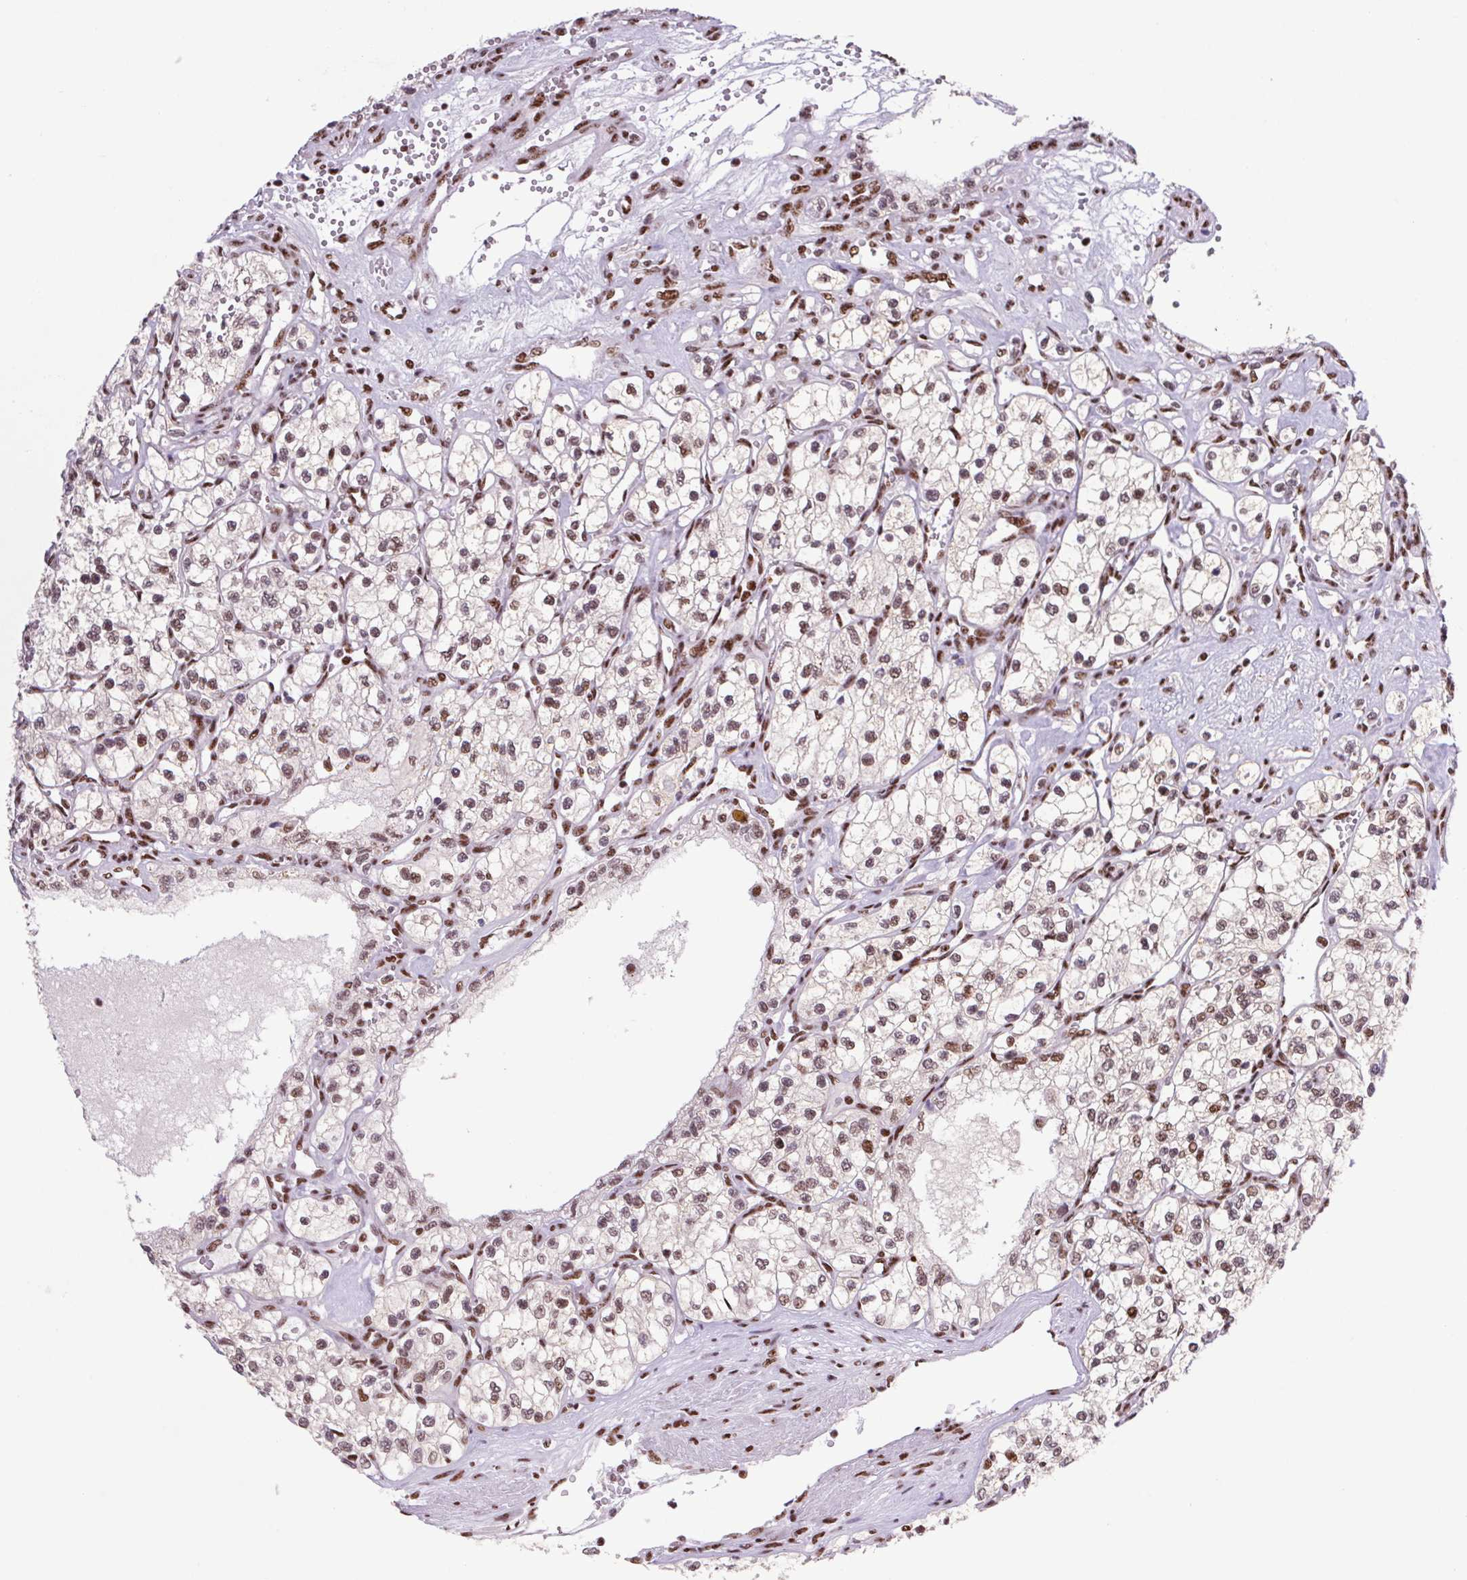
{"staining": {"intensity": "moderate", "quantity": ">75%", "location": "nuclear"}, "tissue": "renal cancer", "cell_type": "Tumor cells", "image_type": "cancer", "snomed": [{"axis": "morphology", "description": "Adenocarcinoma, NOS"}, {"axis": "topography", "description": "Kidney"}], "caption": "This histopathology image shows immunohistochemistry (IHC) staining of human renal cancer (adenocarcinoma), with medium moderate nuclear staining in approximately >75% of tumor cells.", "gene": "LDLRAD4", "patient": {"sex": "female", "age": 69}}